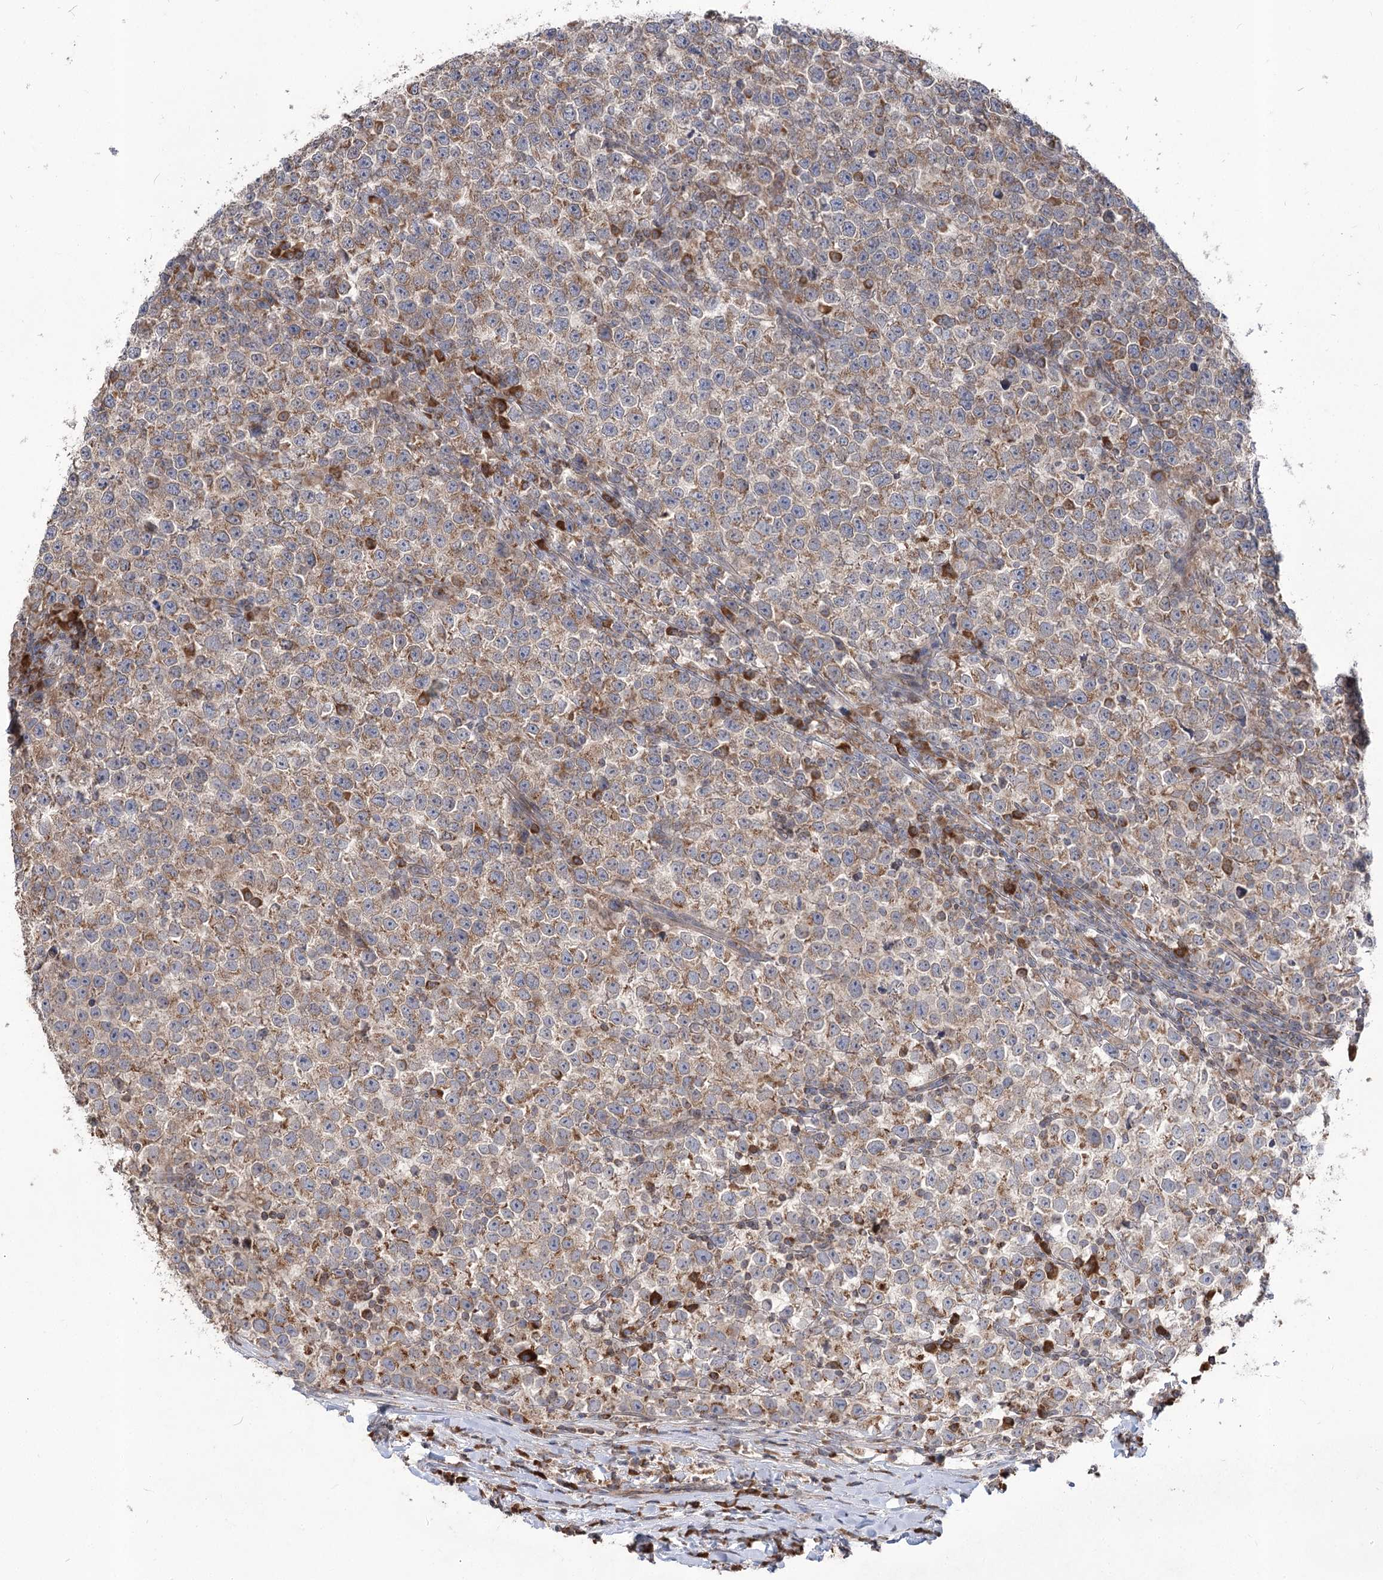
{"staining": {"intensity": "moderate", "quantity": ">75%", "location": "cytoplasmic/membranous"}, "tissue": "testis cancer", "cell_type": "Tumor cells", "image_type": "cancer", "snomed": [{"axis": "morphology", "description": "Normal tissue, NOS"}, {"axis": "morphology", "description": "Seminoma, NOS"}, {"axis": "topography", "description": "Testis"}], "caption": "Immunohistochemistry (DAB) staining of seminoma (testis) exhibits moderate cytoplasmic/membranous protein staining in approximately >75% of tumor cells.", "gene": "STT3B", "patient": {"sex": "male", "age": 43}}